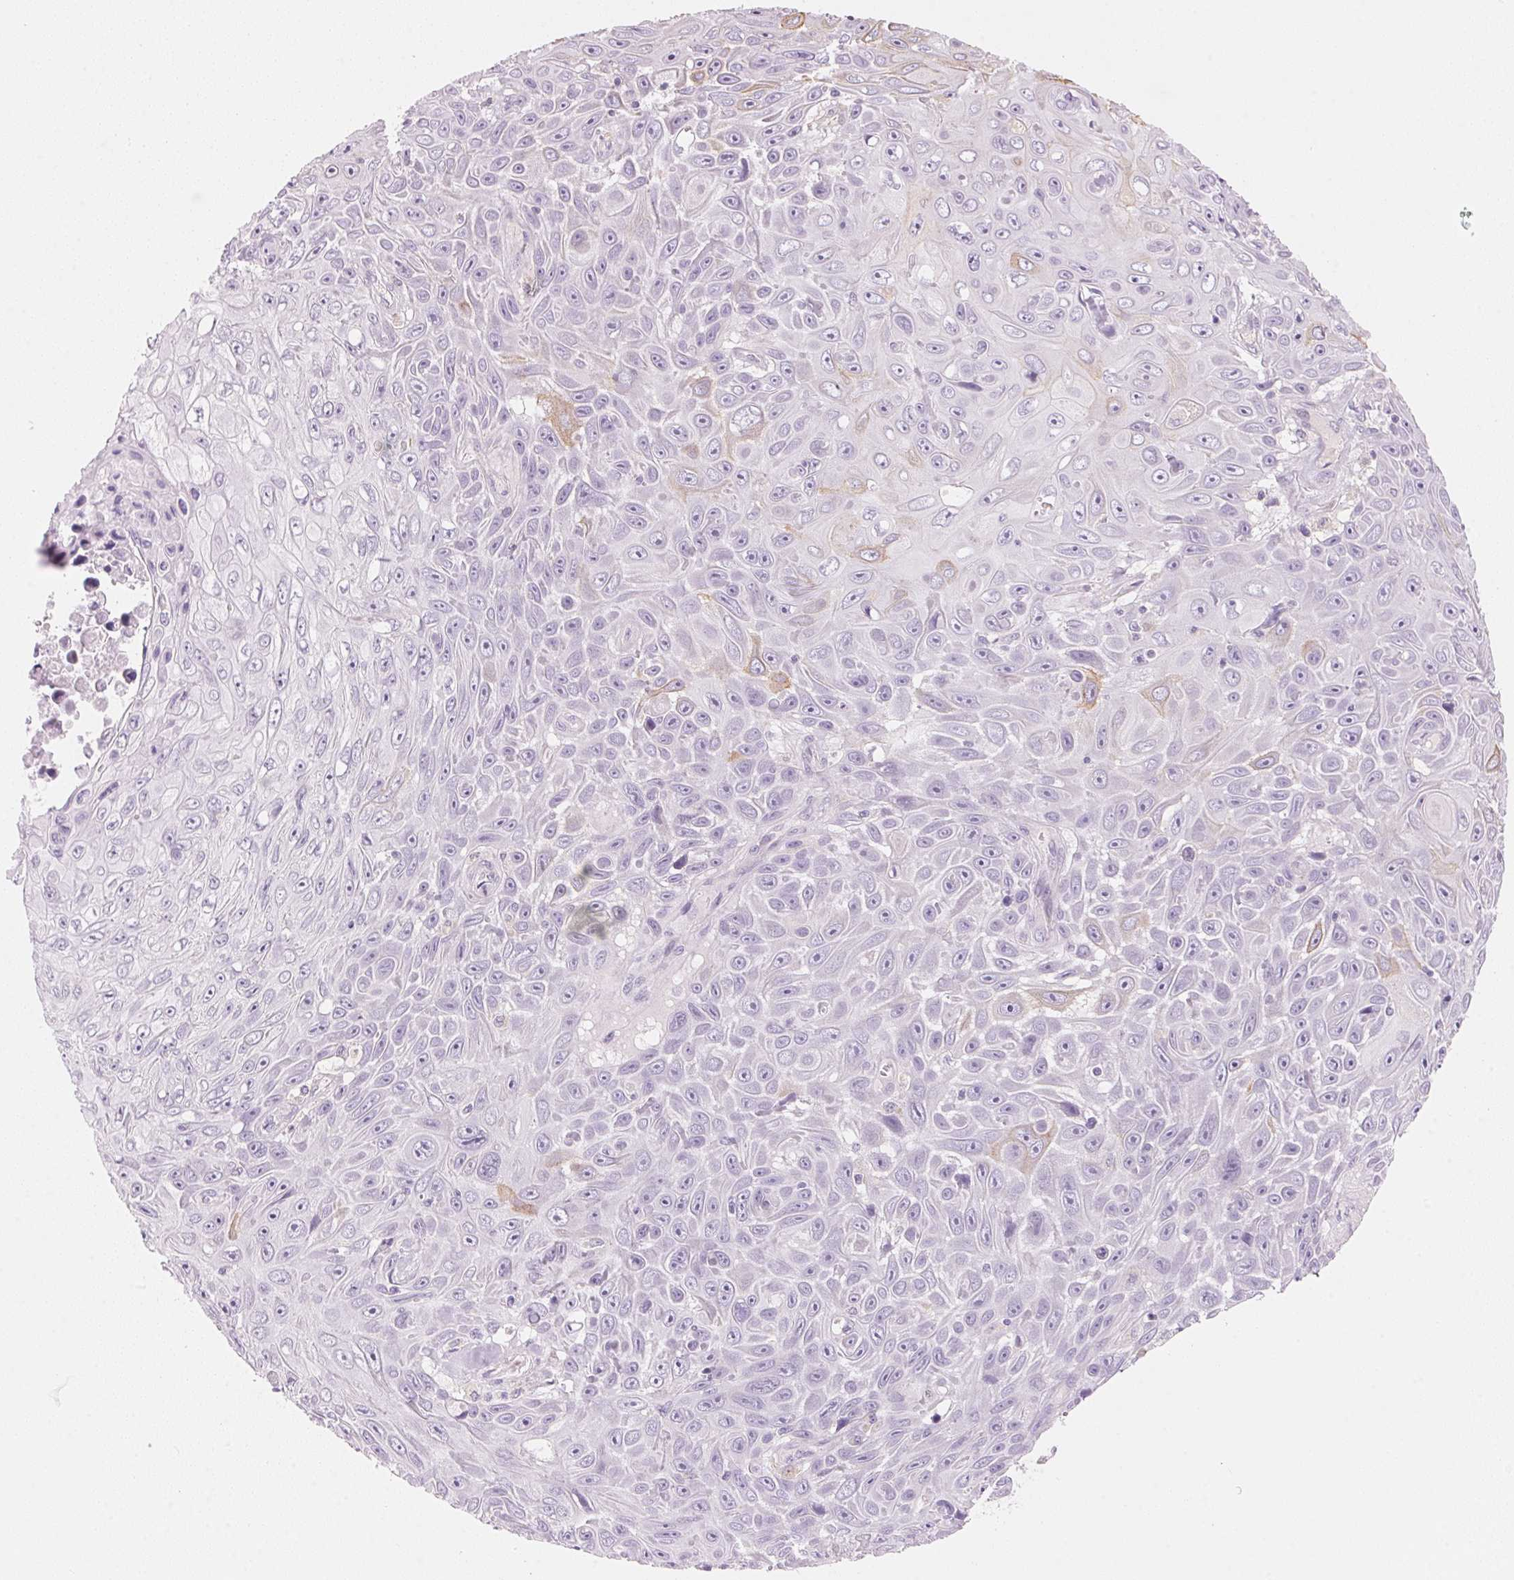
{"staining": {"intensity": "weak", "quantity": "<25%", "location": "cytoplasmic/membranous"}, "tissue": "skin cancer", "cell_type": "Tumor cells", "image_type": "cancer", "snomed": [{"axis": "morphology", "description": "Squamous cell carcinoma, NOS"}, {"axis": "topography", "description": "Skin"}], "caption": "Histopathology image shows no protein staining in tumor cells of squamous cell carcinoma (skin) tissue.", "gene": "HOXB13", "patient": {"sex": "male", "age": 82}}